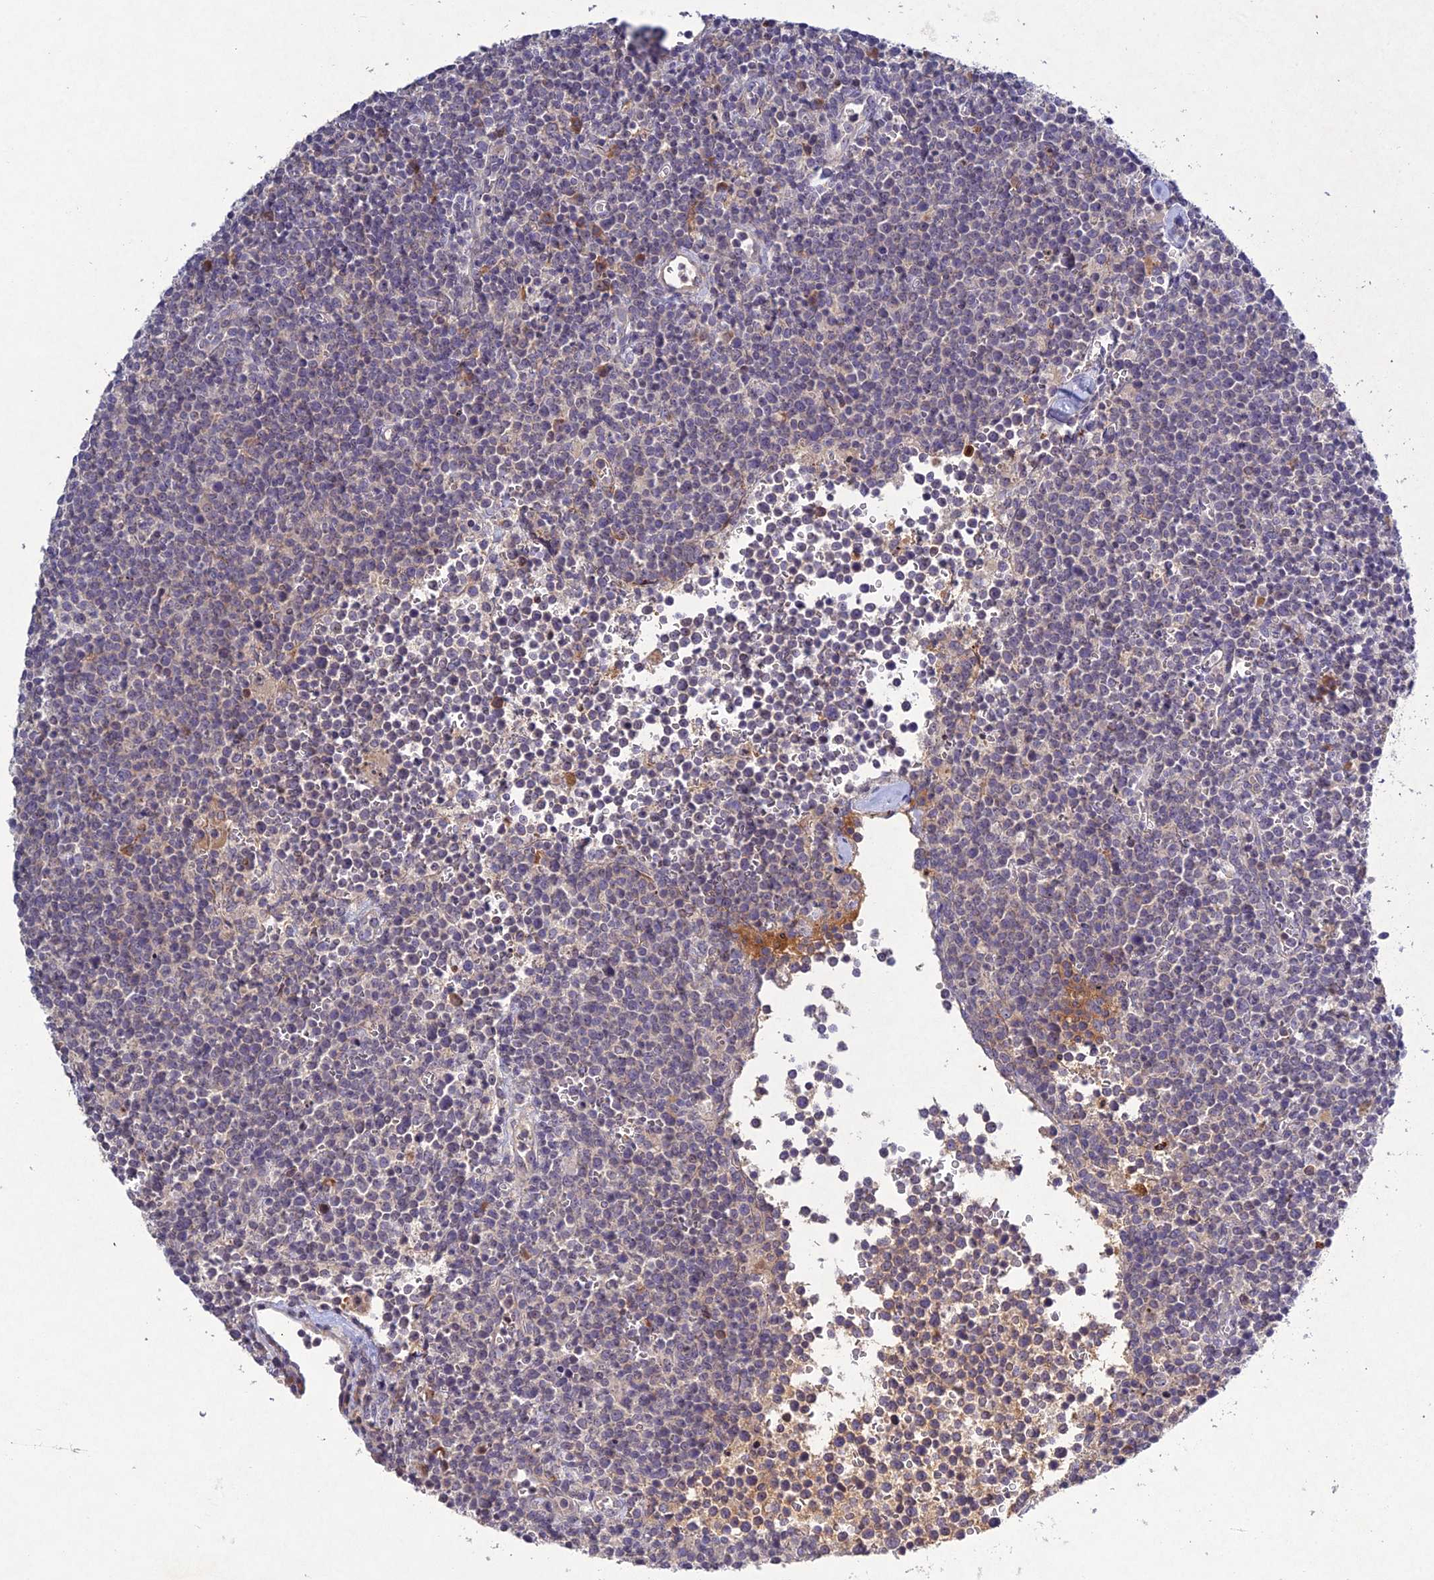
{"staining": {"intensity": "negative", "quantity": "none", "location": "none"}, "tissue": "lymphoma", "cell_type": "Tumor cells", "image_type": "cancer", "snomed": [{"axis": "morphology", "description": "Malignant lymphoma, non-Hodgkin's type, High grade"}, {"axis": "topography", "description": "Lymph node"}], "caption": "Tumor cells are negative for protein expression in human high-grade malignant lymphoma, non-Hodgkin's type. Brightfield microscopy of immunohistochemistry stained with DAB (brown) and hematoxylin (blue), captured at high magnification.", "gene": "CHST5", "patient": {"sex": "male", "age": 61}}